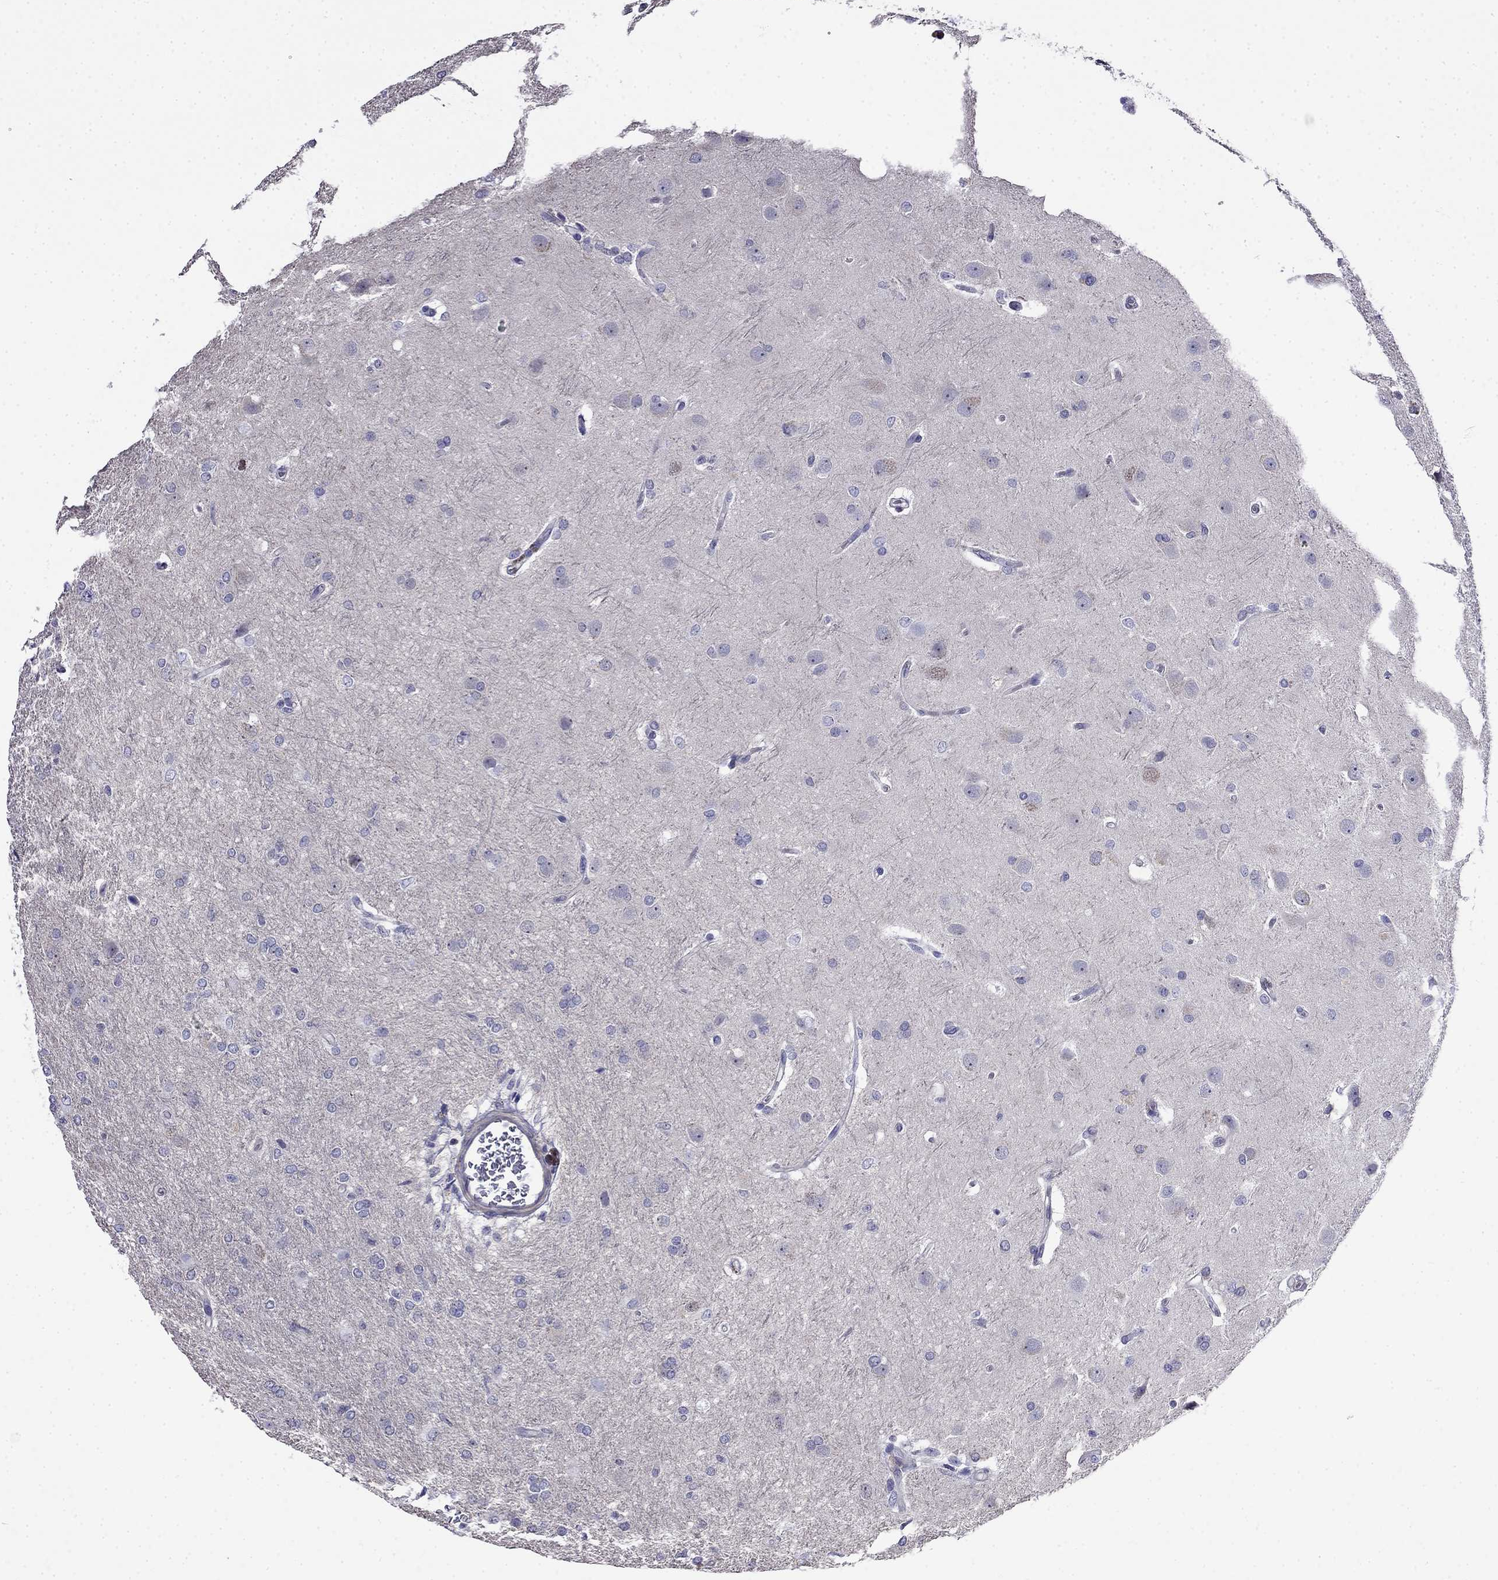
{"staining": {"intensity": "negative", "quantity": "none", "location": "none"}, "tissue": "glioma", "cell_type": "Tumor cells", "image_type": "cancer", "snomed": [{"axis": "morphology", "description": "Glioma, malignant, High grade"}, {"axis": "topography", "description": "Brain"}], "caption": "Immunohistochemical staining of glioma reveals no significant staining in tumor cells.", "gene": "GUCA1B", "patient": {"sex": "male", "age": 68}}